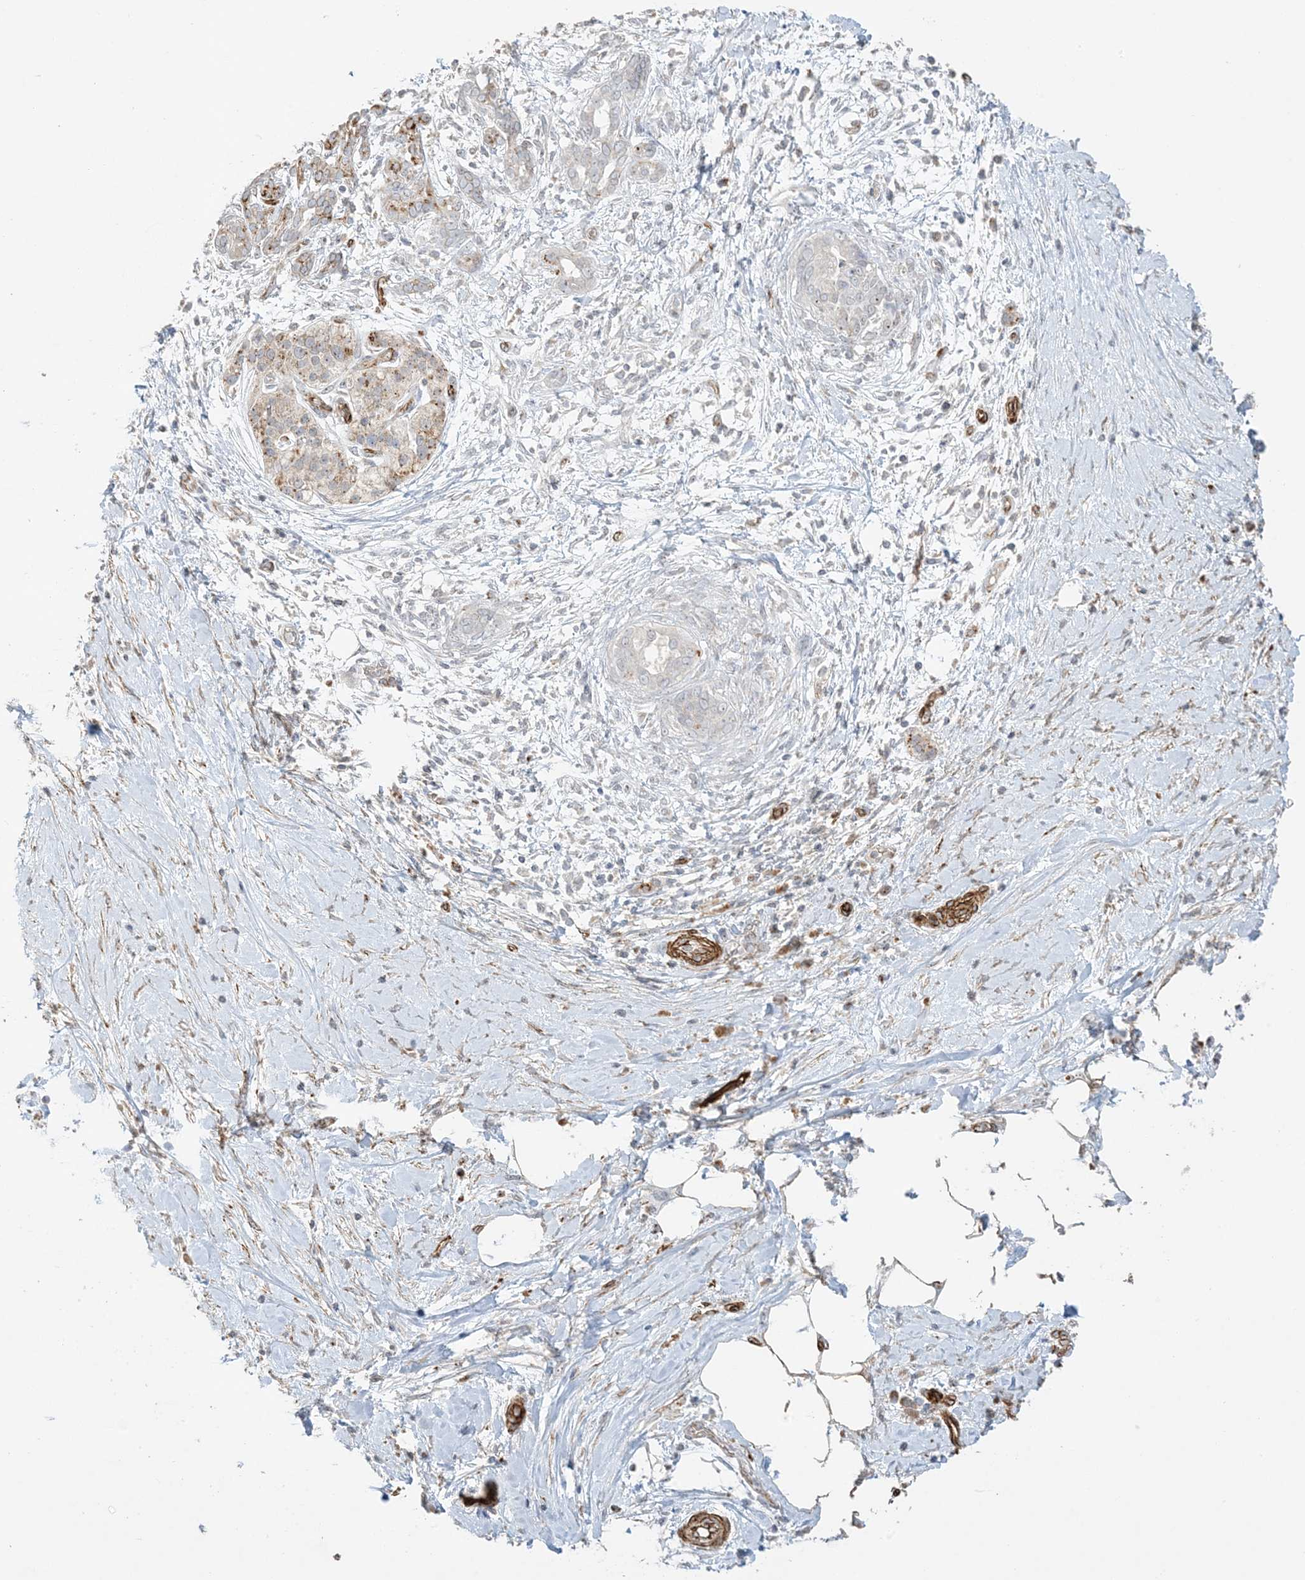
{"staining": {"intensity": "moderate", "quantity": "25%-75%", "location": "cytoplasmic/membranous"}, "tissue": "pancreatic cancer", "cell_type": "Tumor cells", "image_type": "cancer", "snomed": [{"axis": "morphology", "description": "Adenocarcinoma, NOS"}, {"axis": "topography", "description": "Pancreas"}], "caption": "An immunohistochemistry (IHC) micrograph of neoplastic tissue is shown. Protein staining in brown shows moderate cytoplasmic/membranous positivity in pancreatic adenocarcinoma within tumor cells.", "gene": "AGA", "patient": {"sex": "male", "age": 58}}